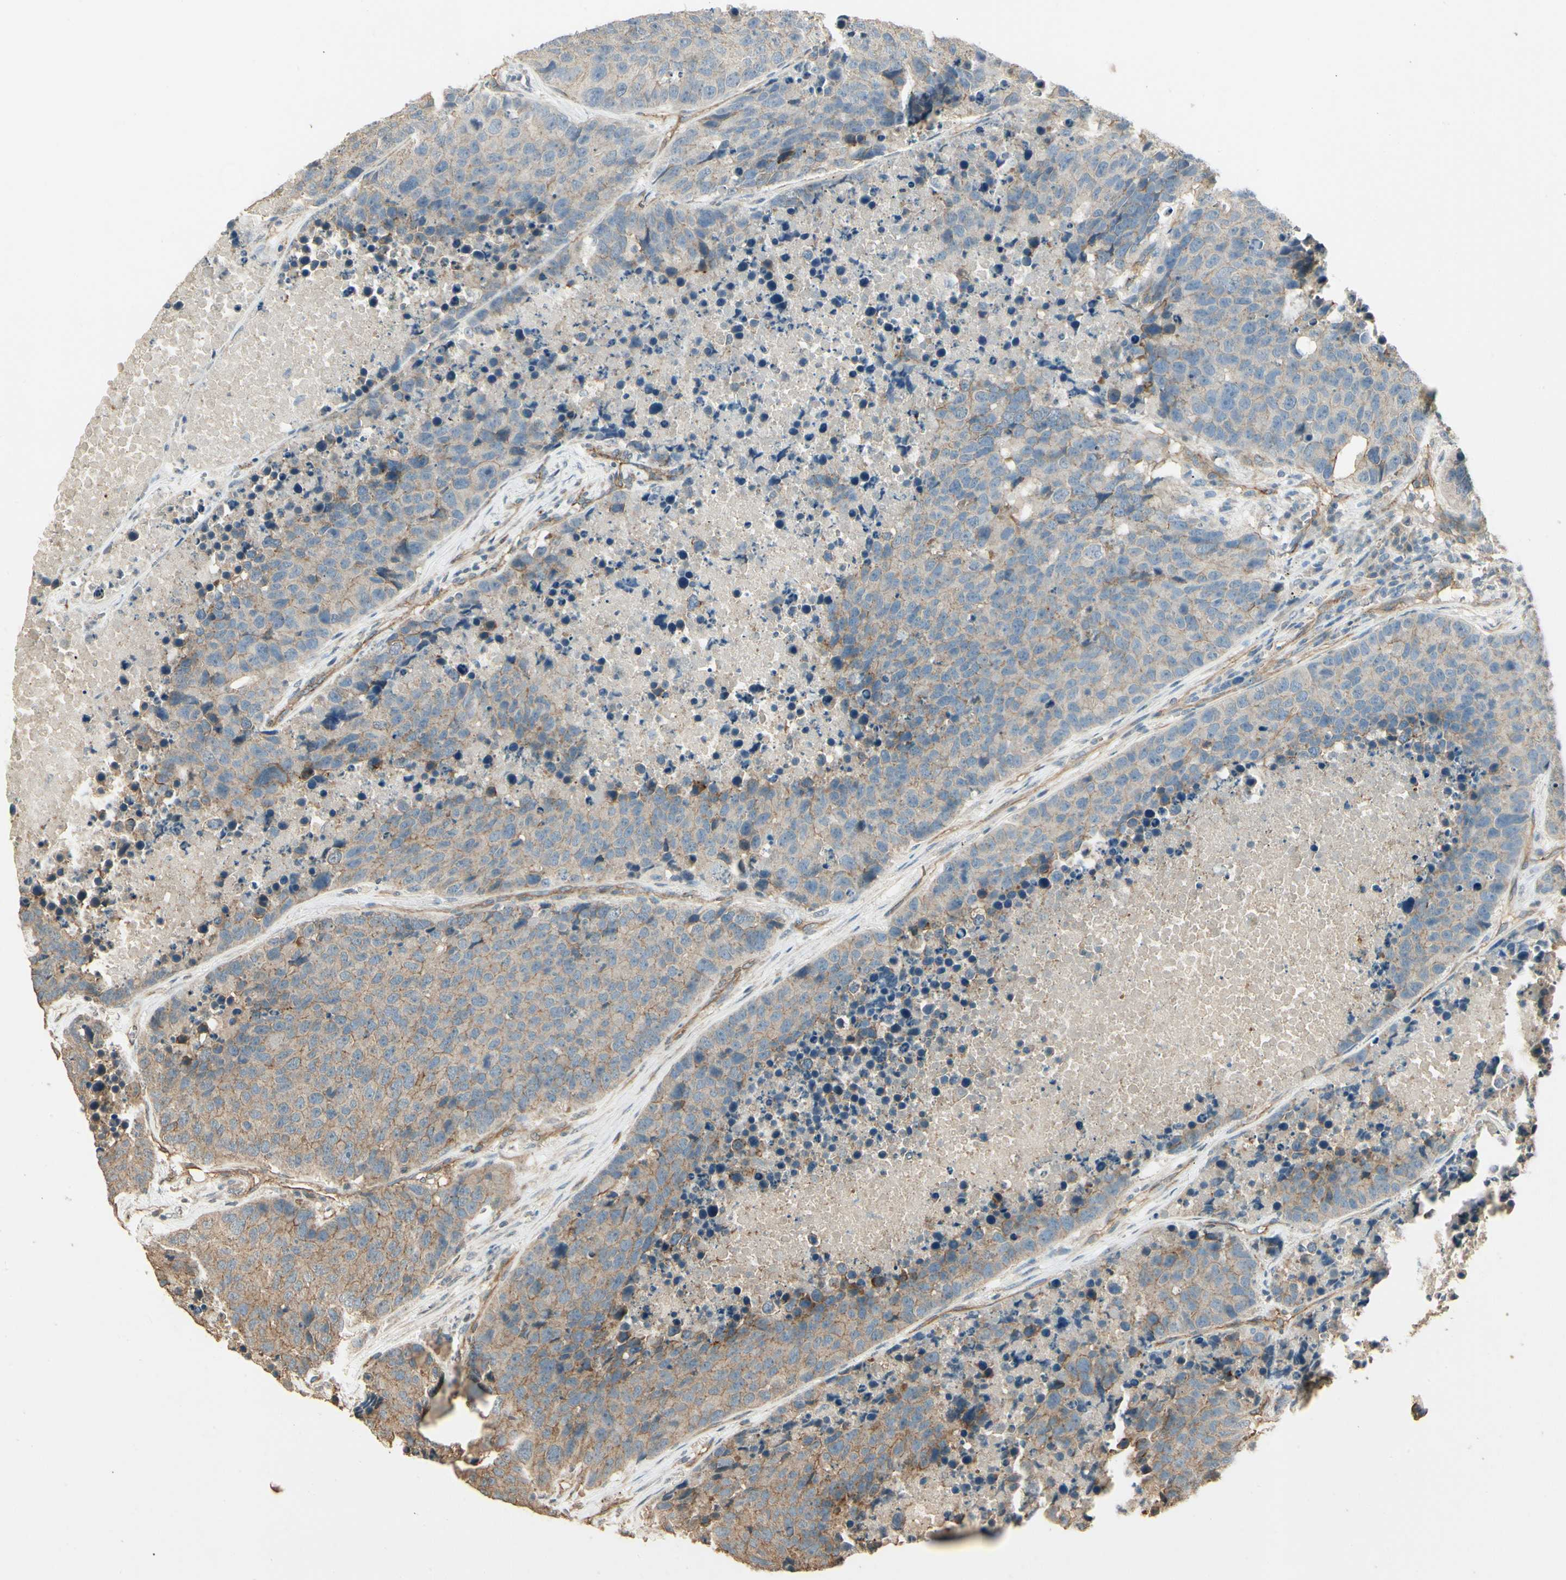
{"staining": {"intensity": "moderate", "quantity": ">75%", "location": "cytoplasmic/membranous"}, "tissue": "carcinoid", "cell_type": "Tumor cells", "image_type": "cancer", "snomed": [{"axis": "morphology", "description": "Carcinoid, malignant, NOS"}, {"axis": "topography", "description": "Lung"}], "caption": "Carcinoid stained with a protein marker reveals moderate staining in tumor cells.", "gene": "RNF180", "patient": {"sex": "male", "age": 60}}